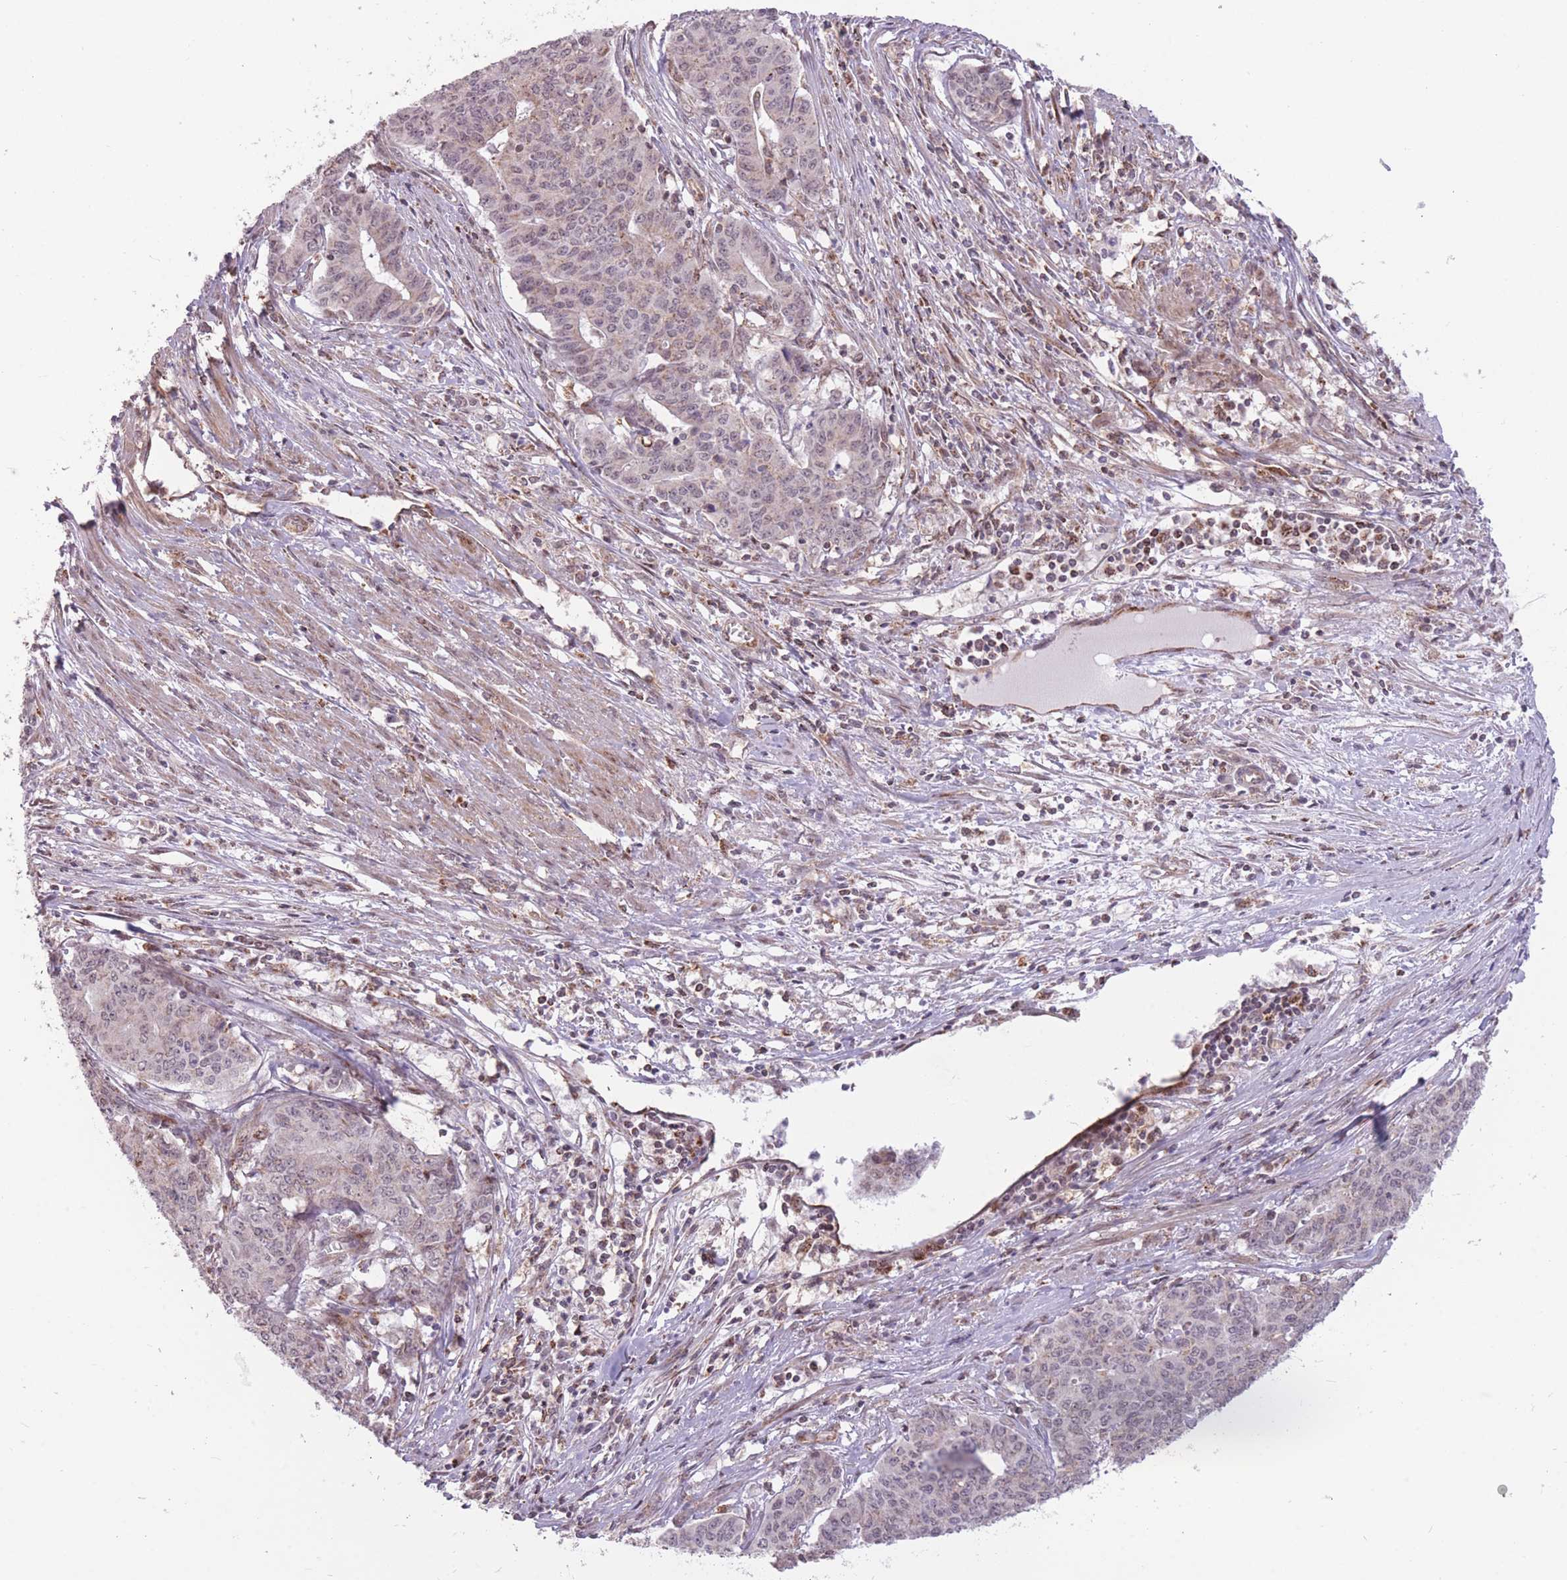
{"staining": {"intensity": "weak", "quantity": "25%-75%", "location": "cytoplasmic/membranous"}, "tissue": "endometrial cancer", "cell_type": "Tumor cells", "image_type": "cancer", "snomed": [{"axis": "morphology", "description": "Adenocarcinoma, NOS"}, {"axis": "topography", "description": "Endometrium"}], "caption": "DAB immunohistochemical staining of human adenocarcinoma (endometrial) demonstrates weak cytoplasmic/membranous protein staining in approximately 25%-75% of tumor cells. Nuclei are stained in blue.", "gene": "DPYSL4", "patient": {"sex": "female", "age": 59}}